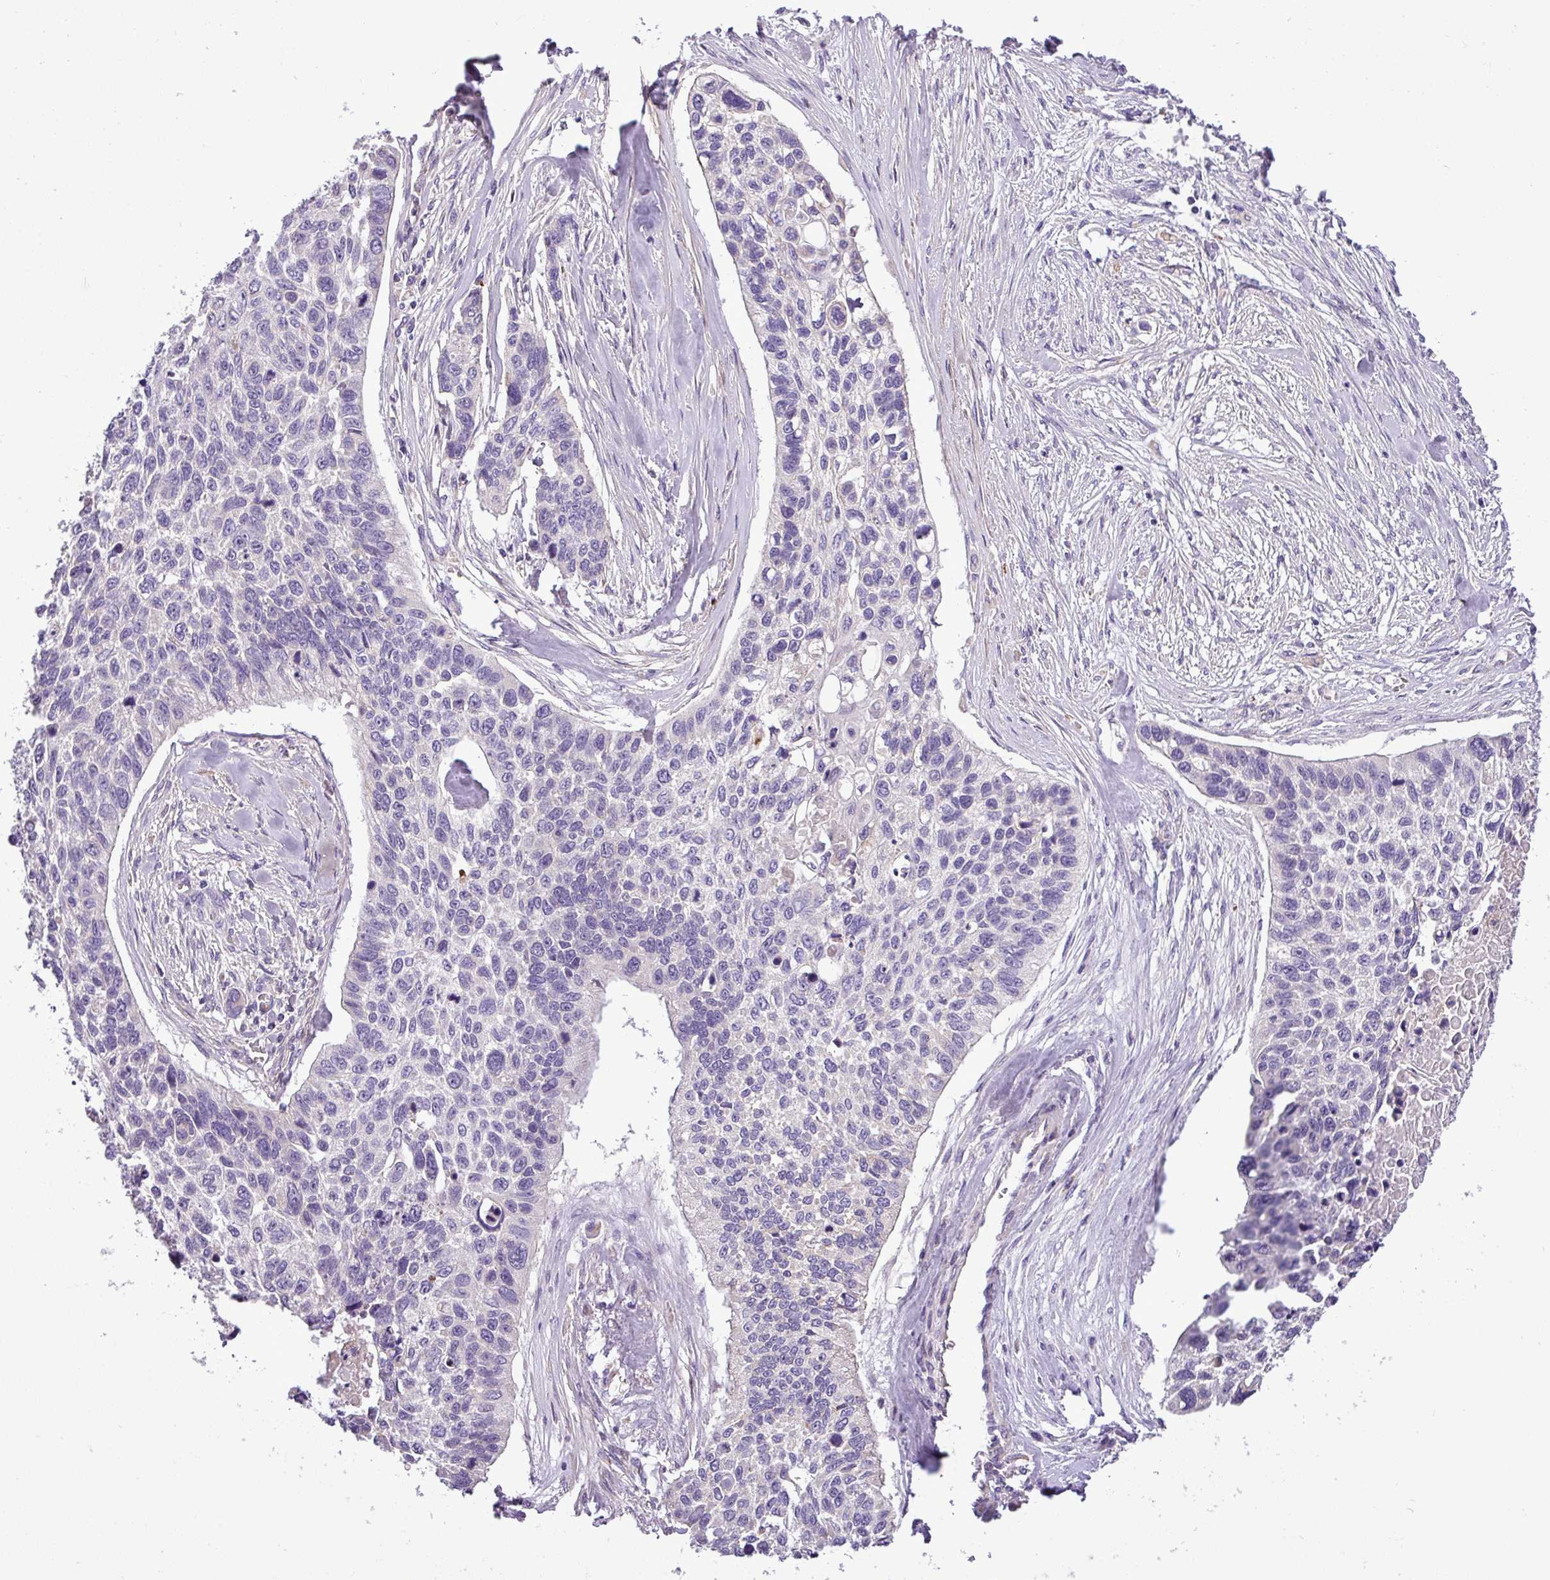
{"staining": {"intensity": "negative", "quantity": "none", "location": "none"}, "tissue": "lung cancer", "cell_type": "Tumor cells", "image_type": "cancer", "snomed": [{"axis": "morphology", "description": "Squamous cell carcinoma, NOS"}, {"axis": "topography", "description": "Lung"}], "caption": "This histopathology image is of squamous cell carcinoma (lung) stained with immunohistochemistry to label a protein in brown with the nuclei are counter-stained blue. There is no positivity in tumor cells. Nuclei are stained in blue.", "gene": "FAM183A", "patient": {"sex": "male", "age": 62}}